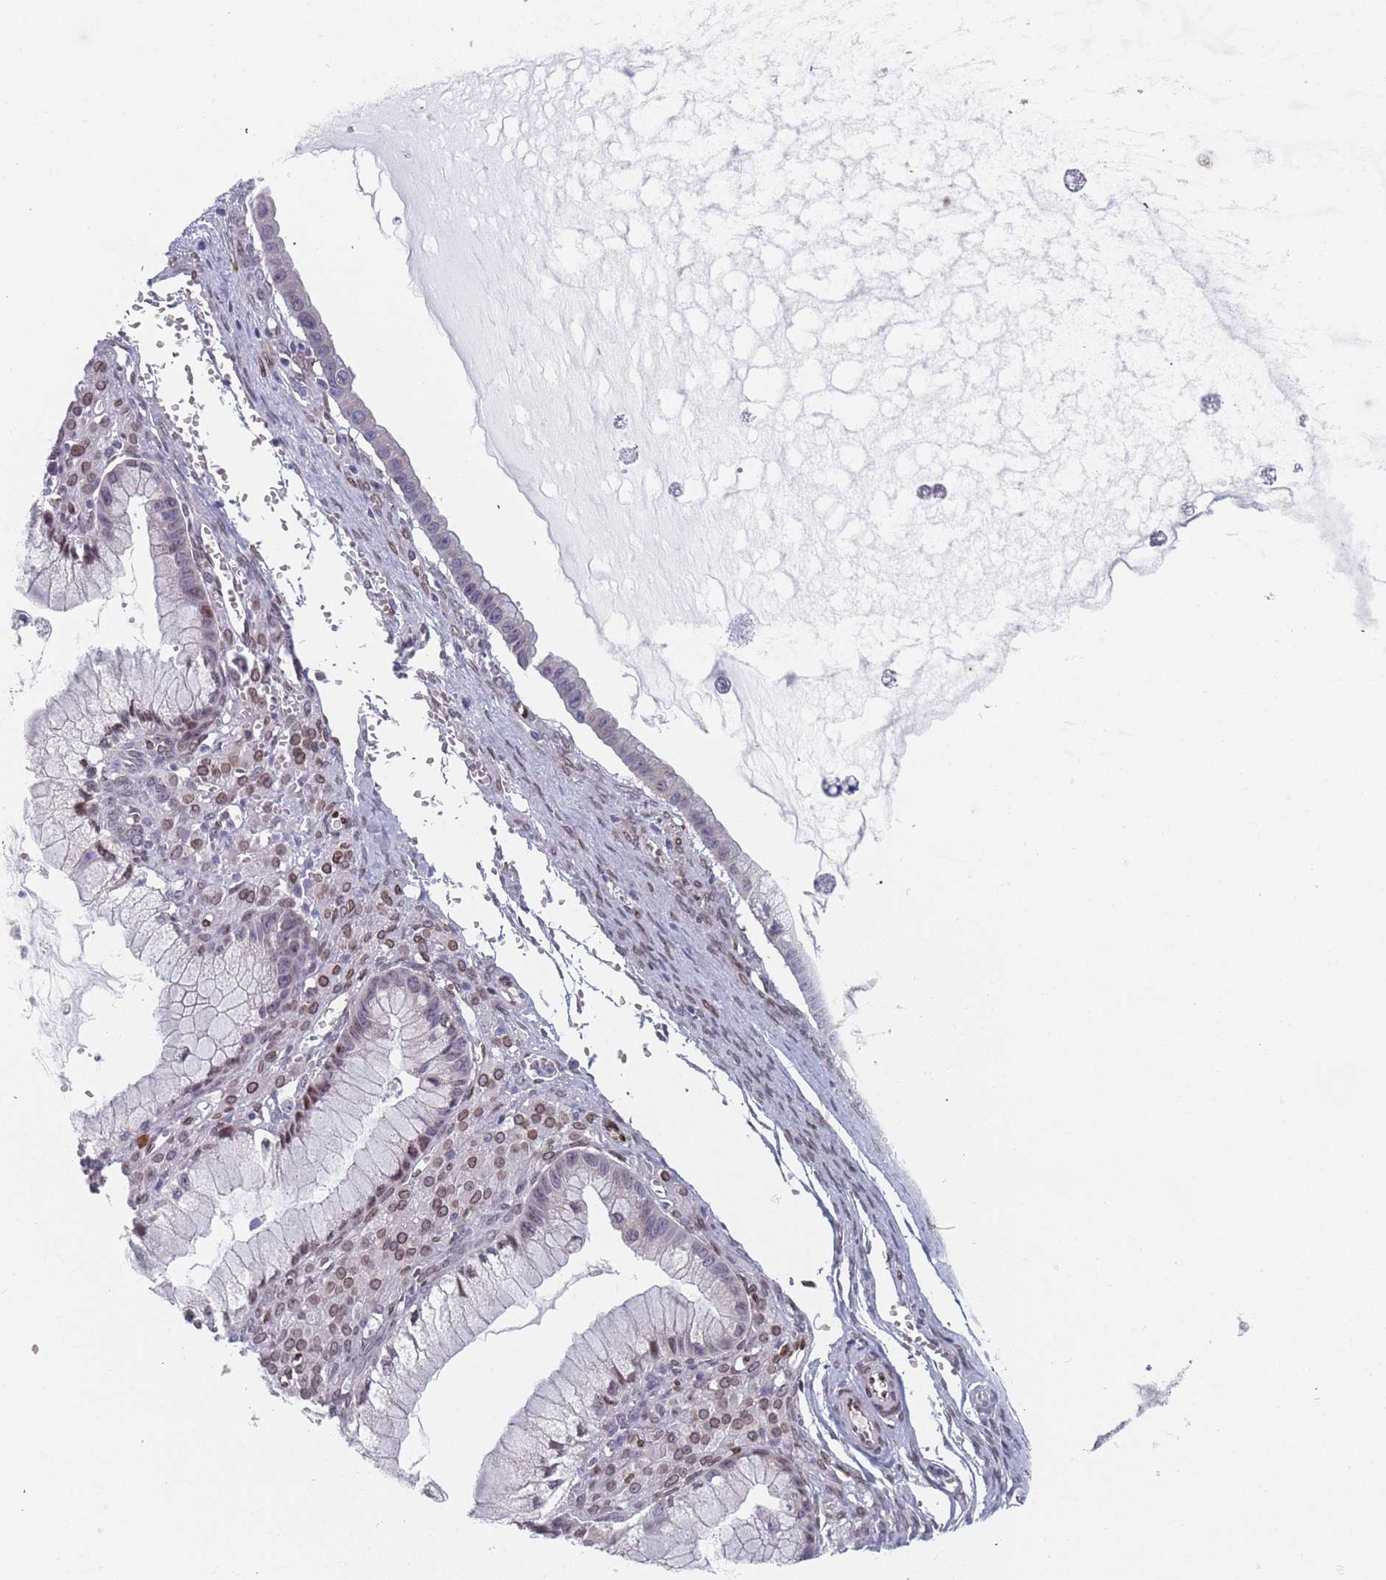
{"staining": {"intensity": "negative", "quantity": "none", "location": "none"}, "tissue": "ovarian cancer", "cell_type": "Tumor cells", "image_type": "cancer", "snomed": [{"axis": "morphology", "description": "Cystadenocarcinoma, mucinous, NOS"}, {"axis": "topography", "description": "Ovary"}], "caption": "A micrograph of human ovarian mucinous cystadenocarcinoma is negative for staining in tumor cells.", "gene": "ZBTB1", "patient": {"sex": "female", "age": 59}}